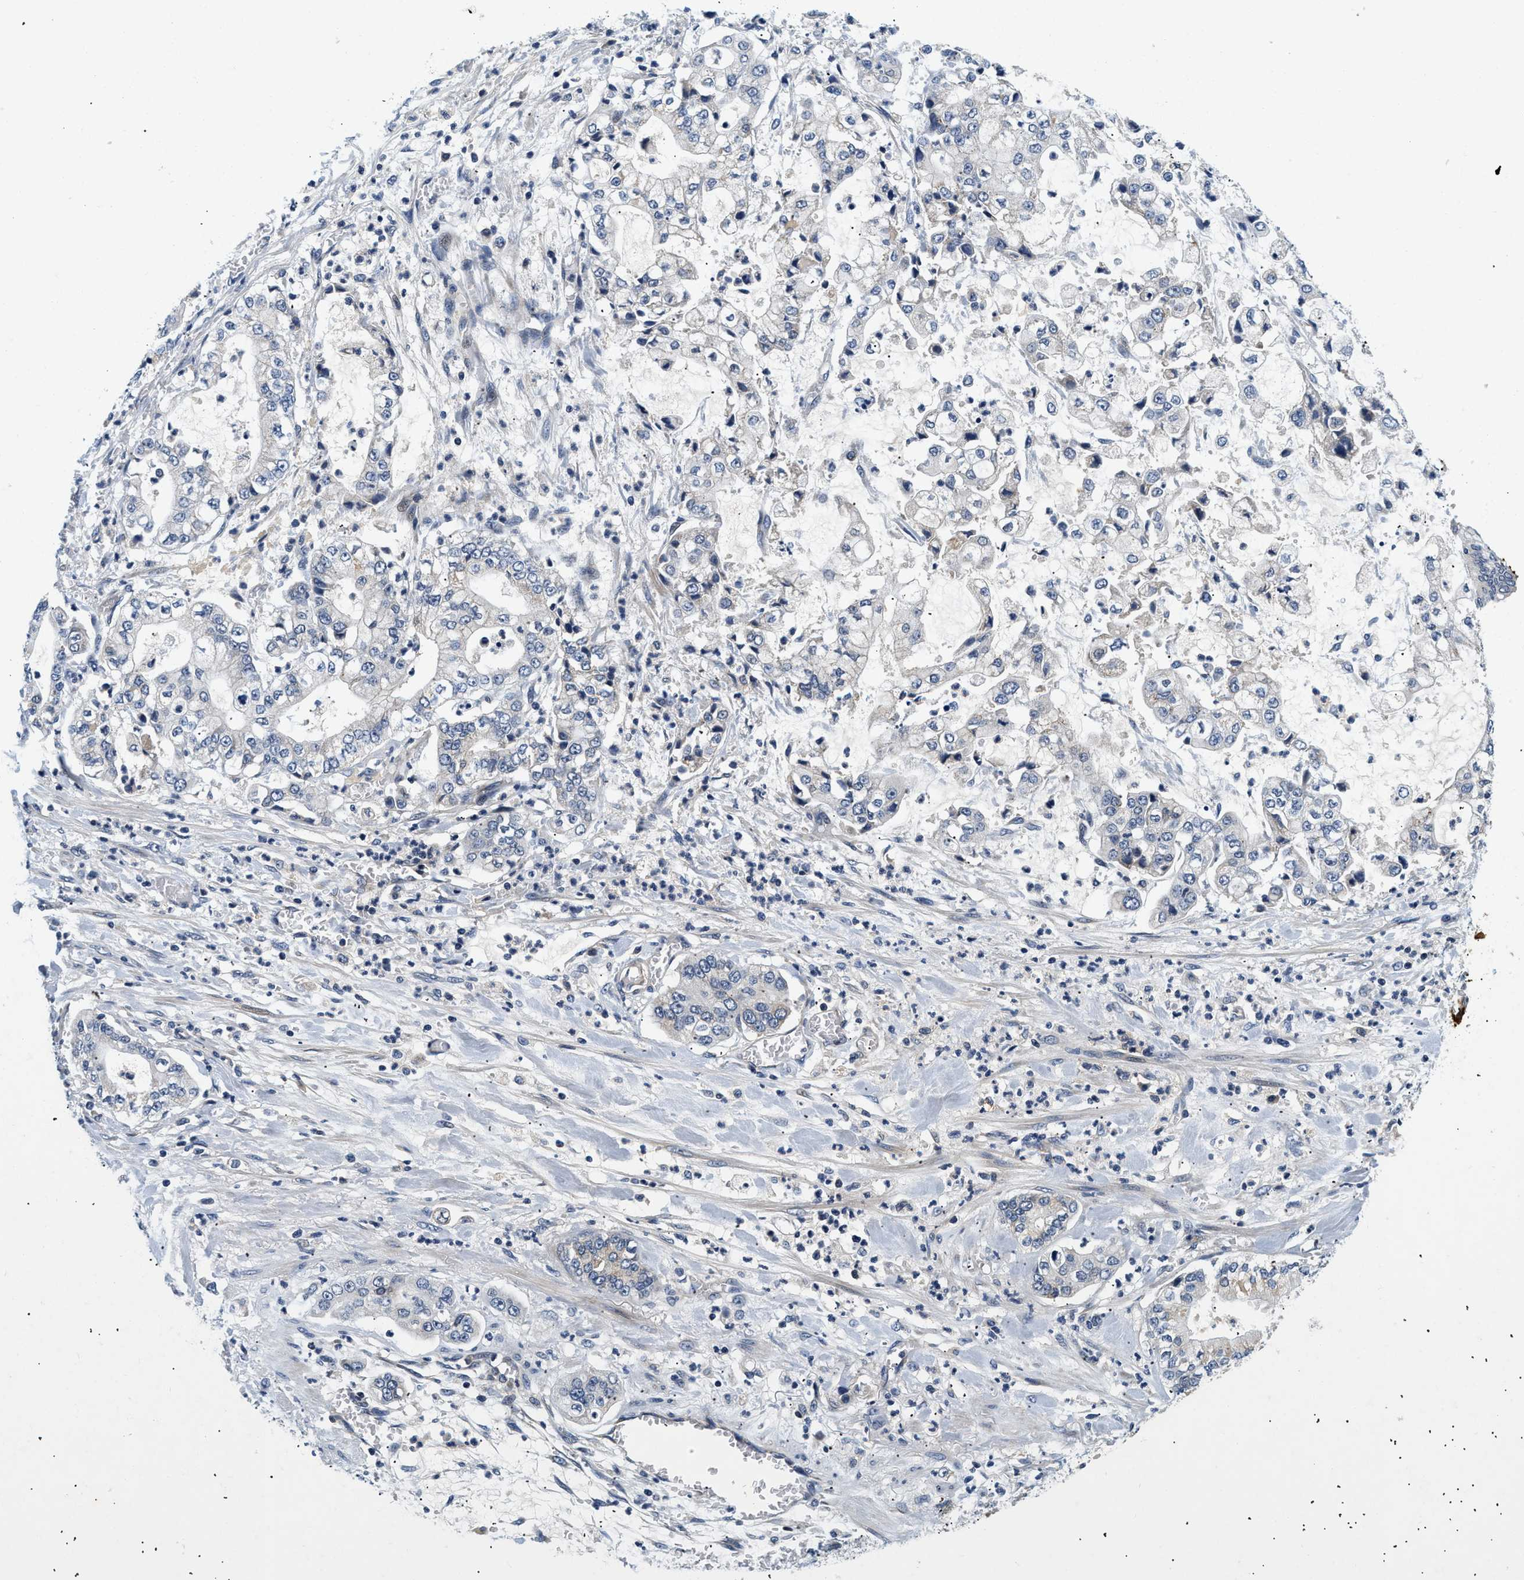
{"staining": {"intensity": "negative", "quantity": "none", "location": "none"}, "tissue": "stomach cancer", "cell_type": "Tumor cells", "image_type": "cancer", "snomed": [{"axis": "morphology", "description": "Adenocarcinoma, NOS"}, {"axis": "topography", "description": "Stomach"}], "caption": "Histopathology image shows no significant protein expression in tumor cells of adenocarcinoma (stomach).", "gene": "PDP1", "patient": {"sex": "male", "age": 76}}